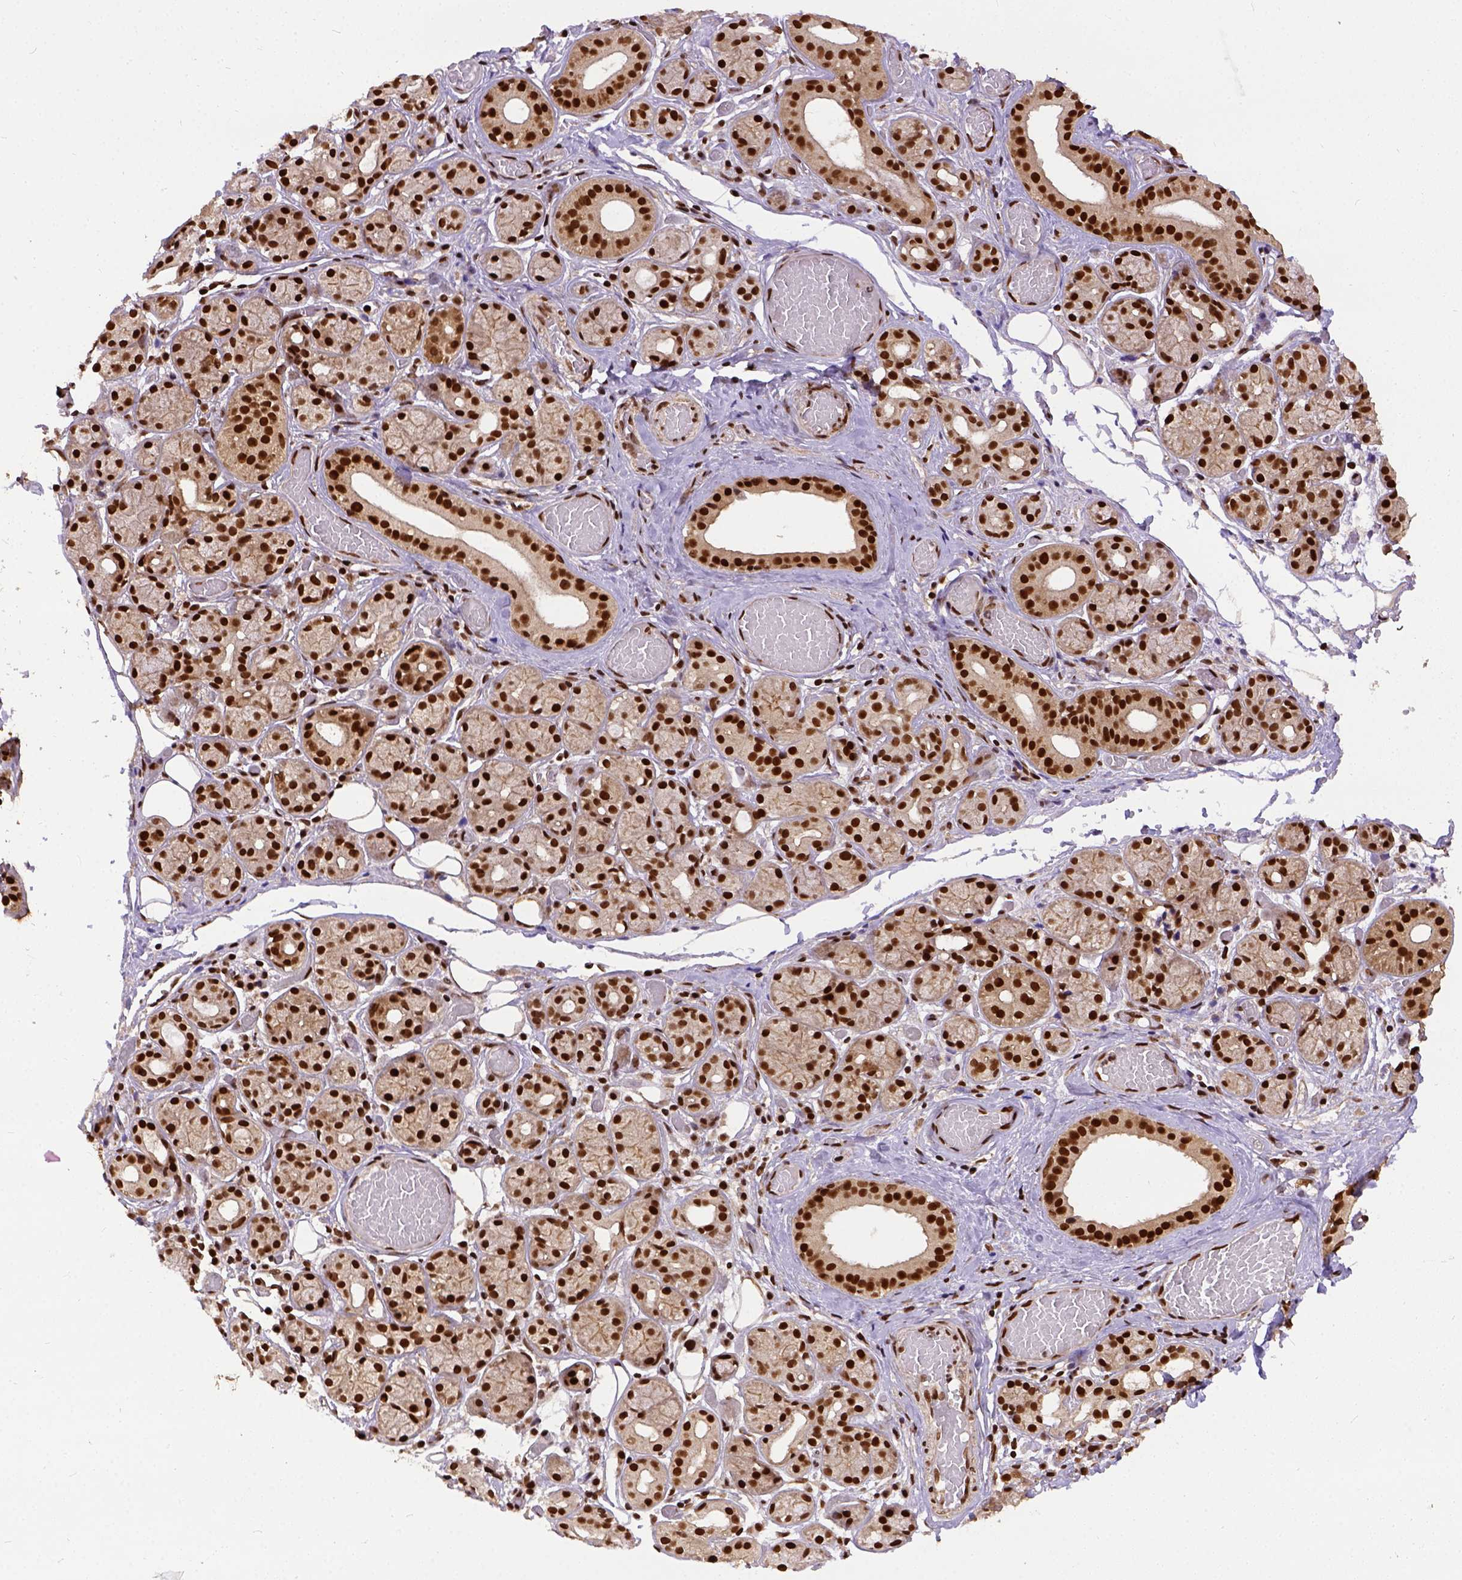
{"staining": {"intensity": "strong", "quantity": ">75%", "location": "nuclear"}, "tissue": "salivary gland", "cell_type": "Glandular cells", "image_type": "normal", "snomed": [{"axis": "morphology", "description": "Normal tissue, NOS"}, {"axis": "topography", "description": "Salivary gland"}, {"axis": "topography", "description": "Peripheral nerve tissue"}], "caption": "The histopathology image shows immunohistochemical staining of benign salivary gland. There is strong nuclear staining is appreciated in about >75% of glandular cells.", "gene": "NACC1", "patient": {"sex": "male", "age": 71}}